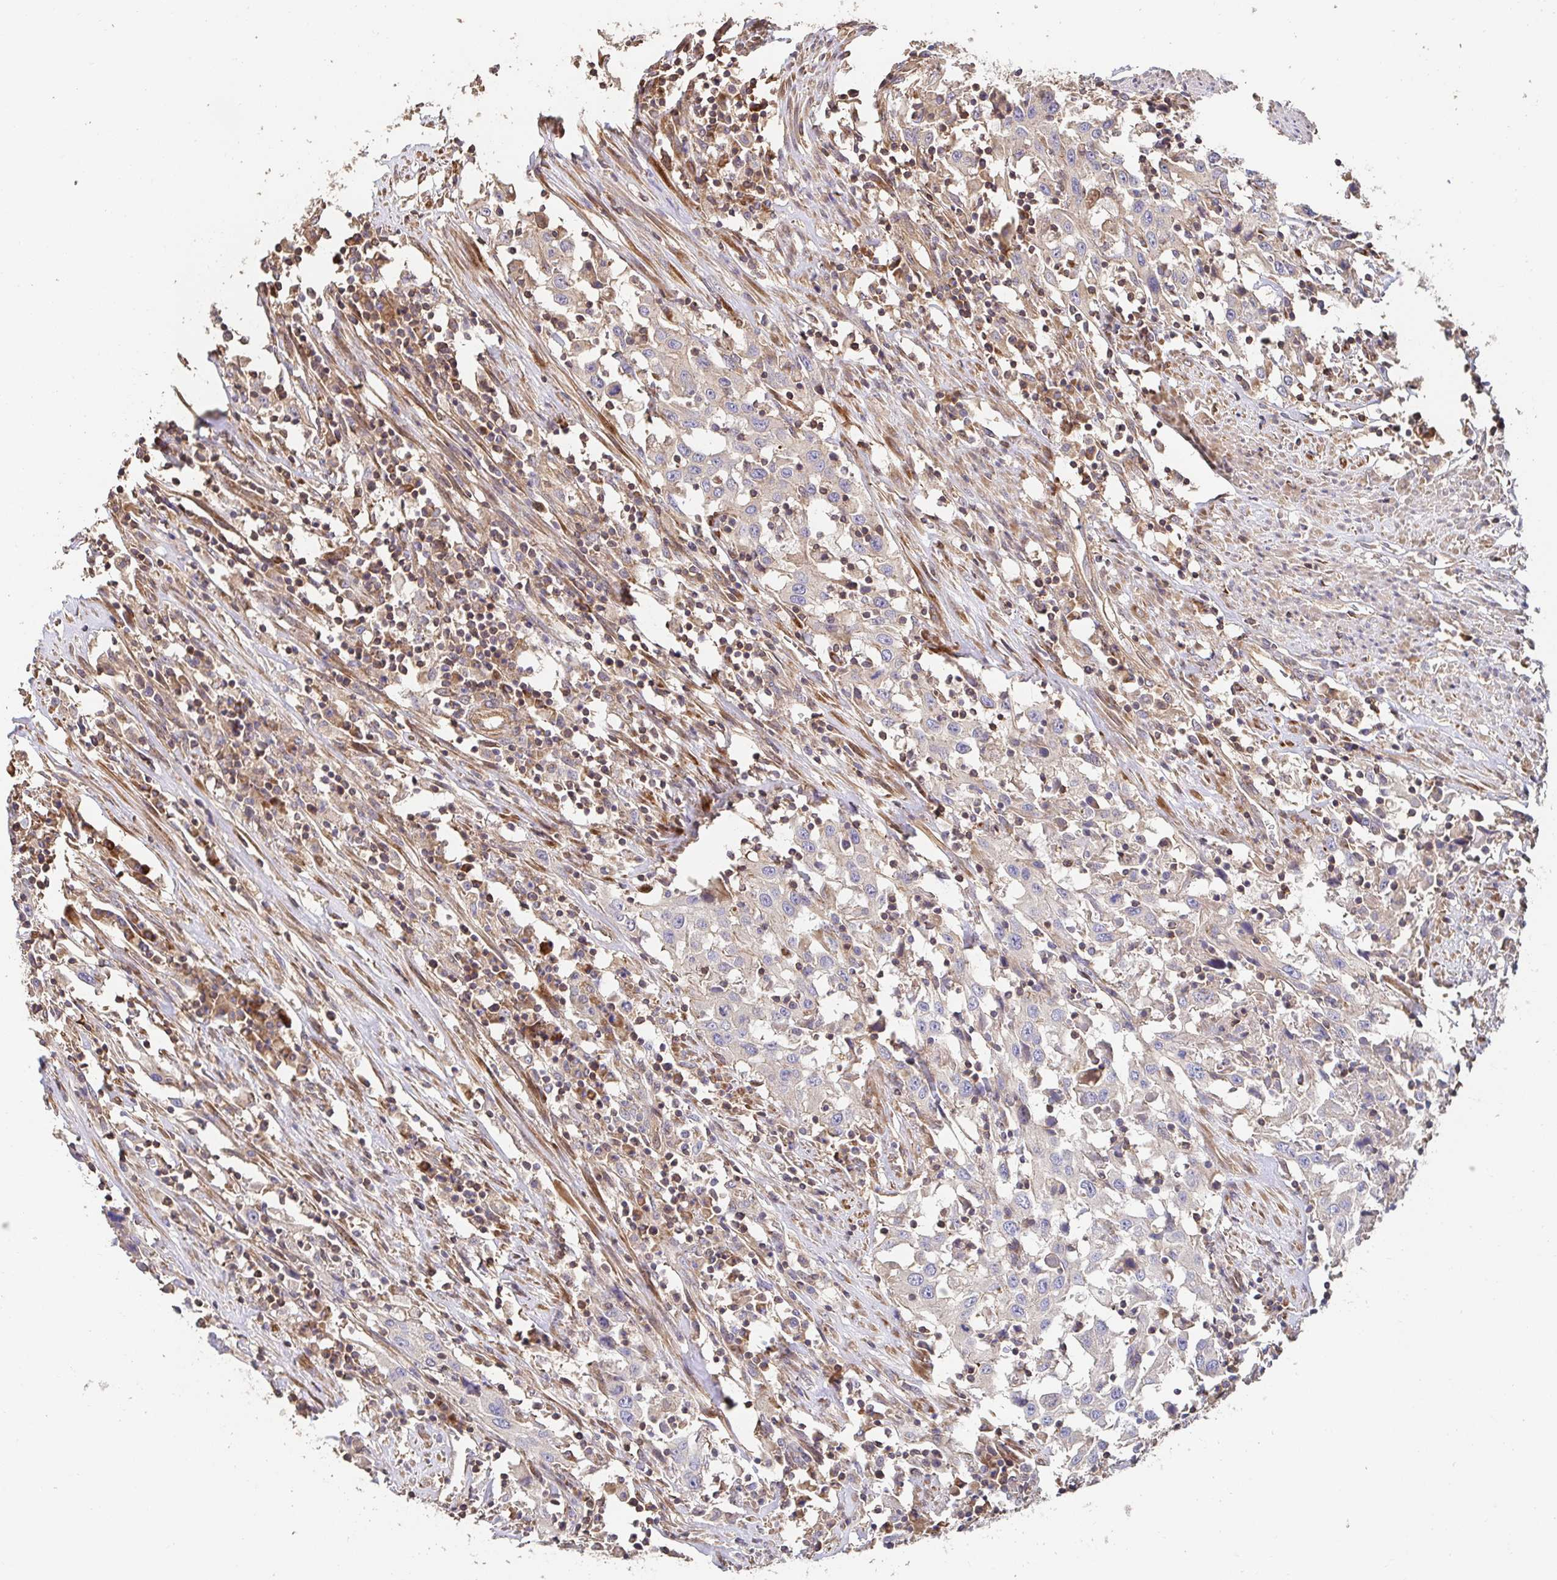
{"staining": {"intensity": "negative", "quantity": "none", "location": "none"}, "tissue": "urothelial cancer", "cell_type": "Tumor cells", "image_type": "cancer", "snomed": [{"axis": "morphology", "description": "Urothelial carcinoma, High grade"}, {"axis": "topography", "description": "Urinary bladder"}], "caption": "Photomicrograph shows no significant protein positivity in tumor cells of urothelial cancer.", "gene": "APBB1", "patient": {"sex": "male", "age": 61}}